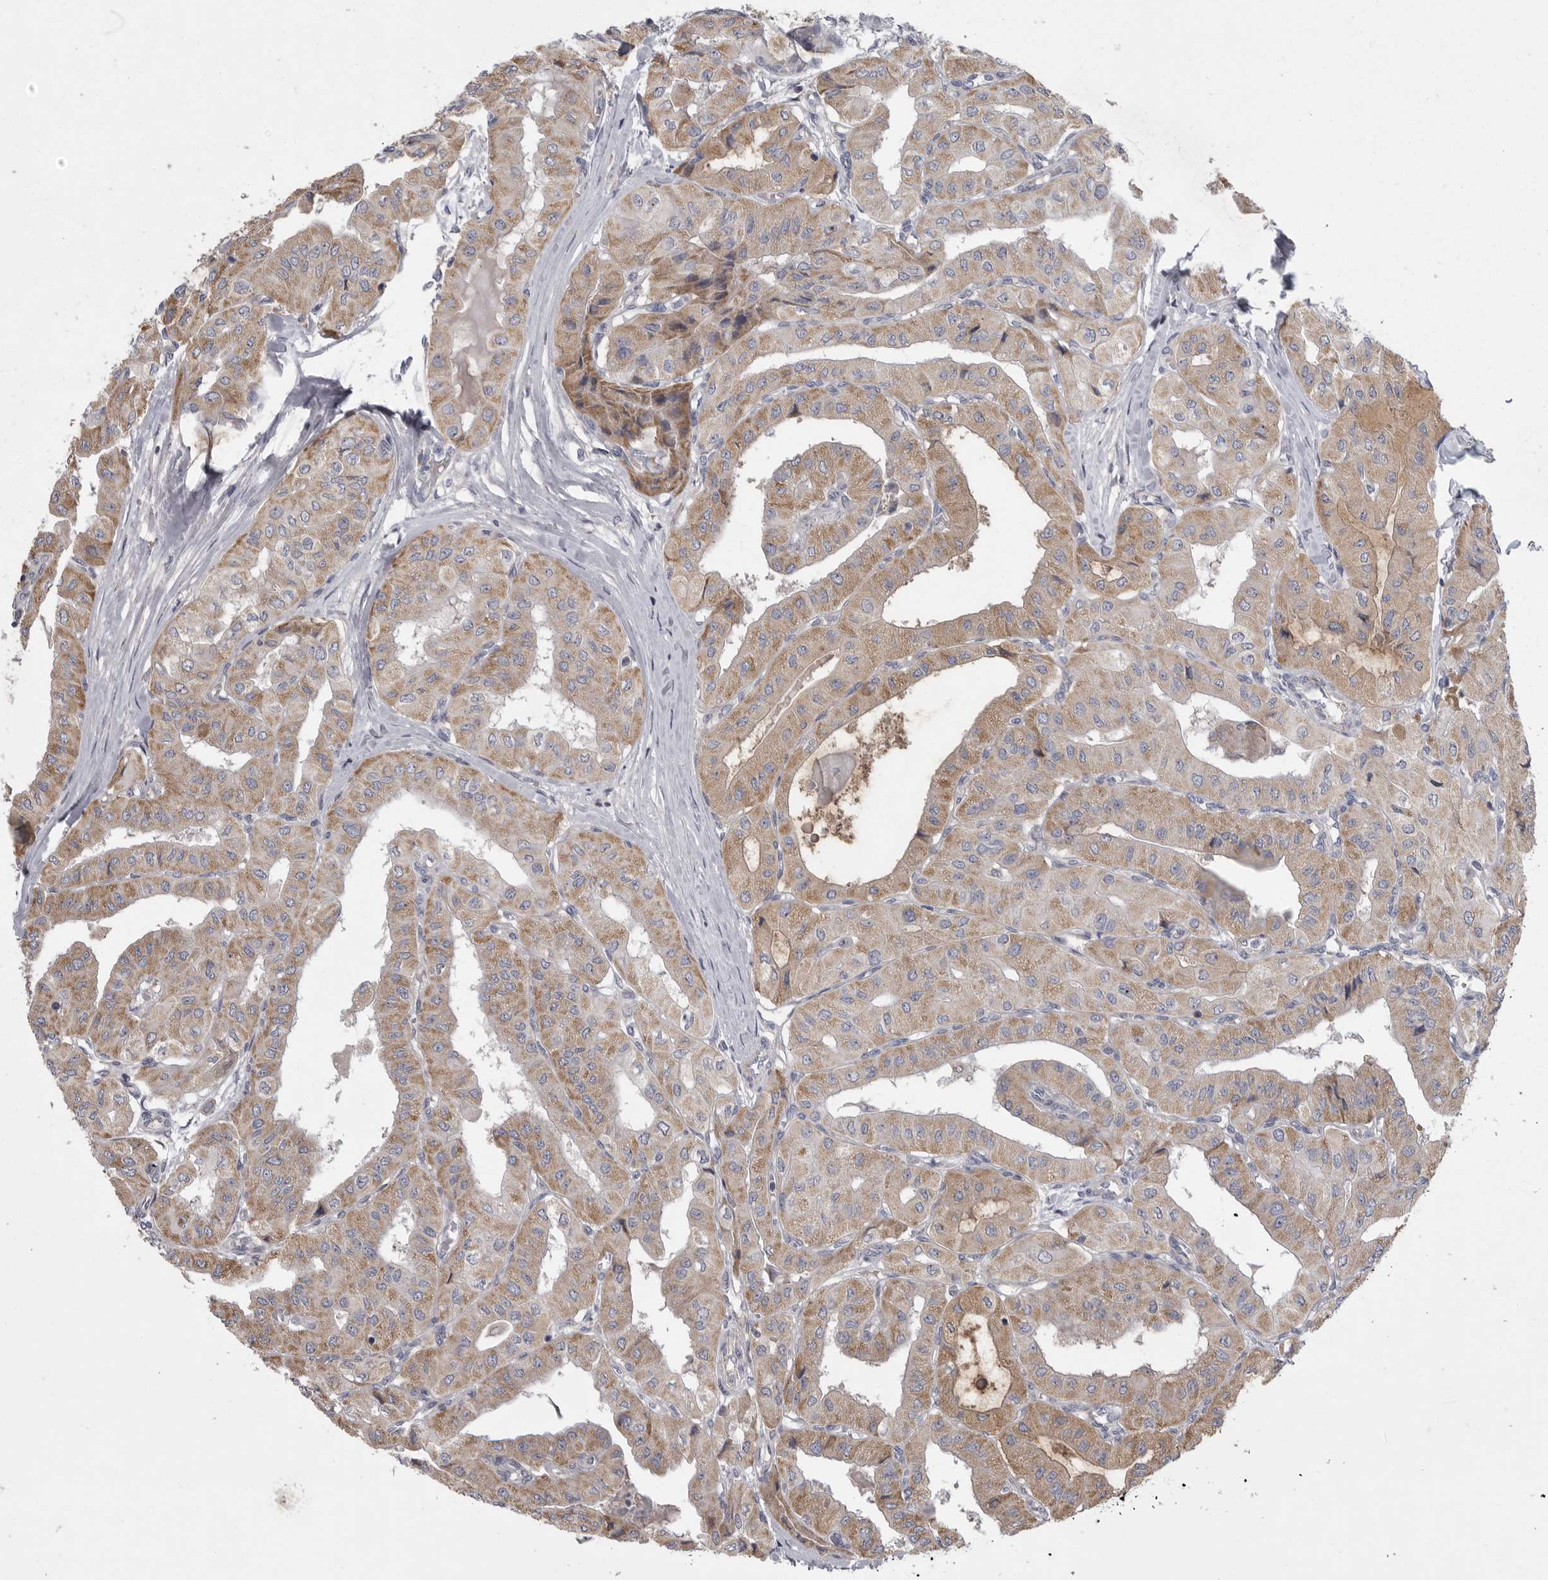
{"staining": {"intensity": "weak", "quantity": ">75%", "location": "cytoplasmic/membranous"}, "tissue": "thyroid cancer", "cell_type": "Tumor cells", "image_type": "cancer", "snomed": [{"axis": "morphology", "description": "Papillary adenocarcinoma, NOS"}, {"axis": "topography", "description": "Thyroid gland"}], "caption": "Weak cytoplasmic/membranous staining is identified in approximately >75% of tumor cells in papillary adenocarcinoma (thyroid).", "gene": "CRP", "patient": {"sex": "female", "age": 59}}